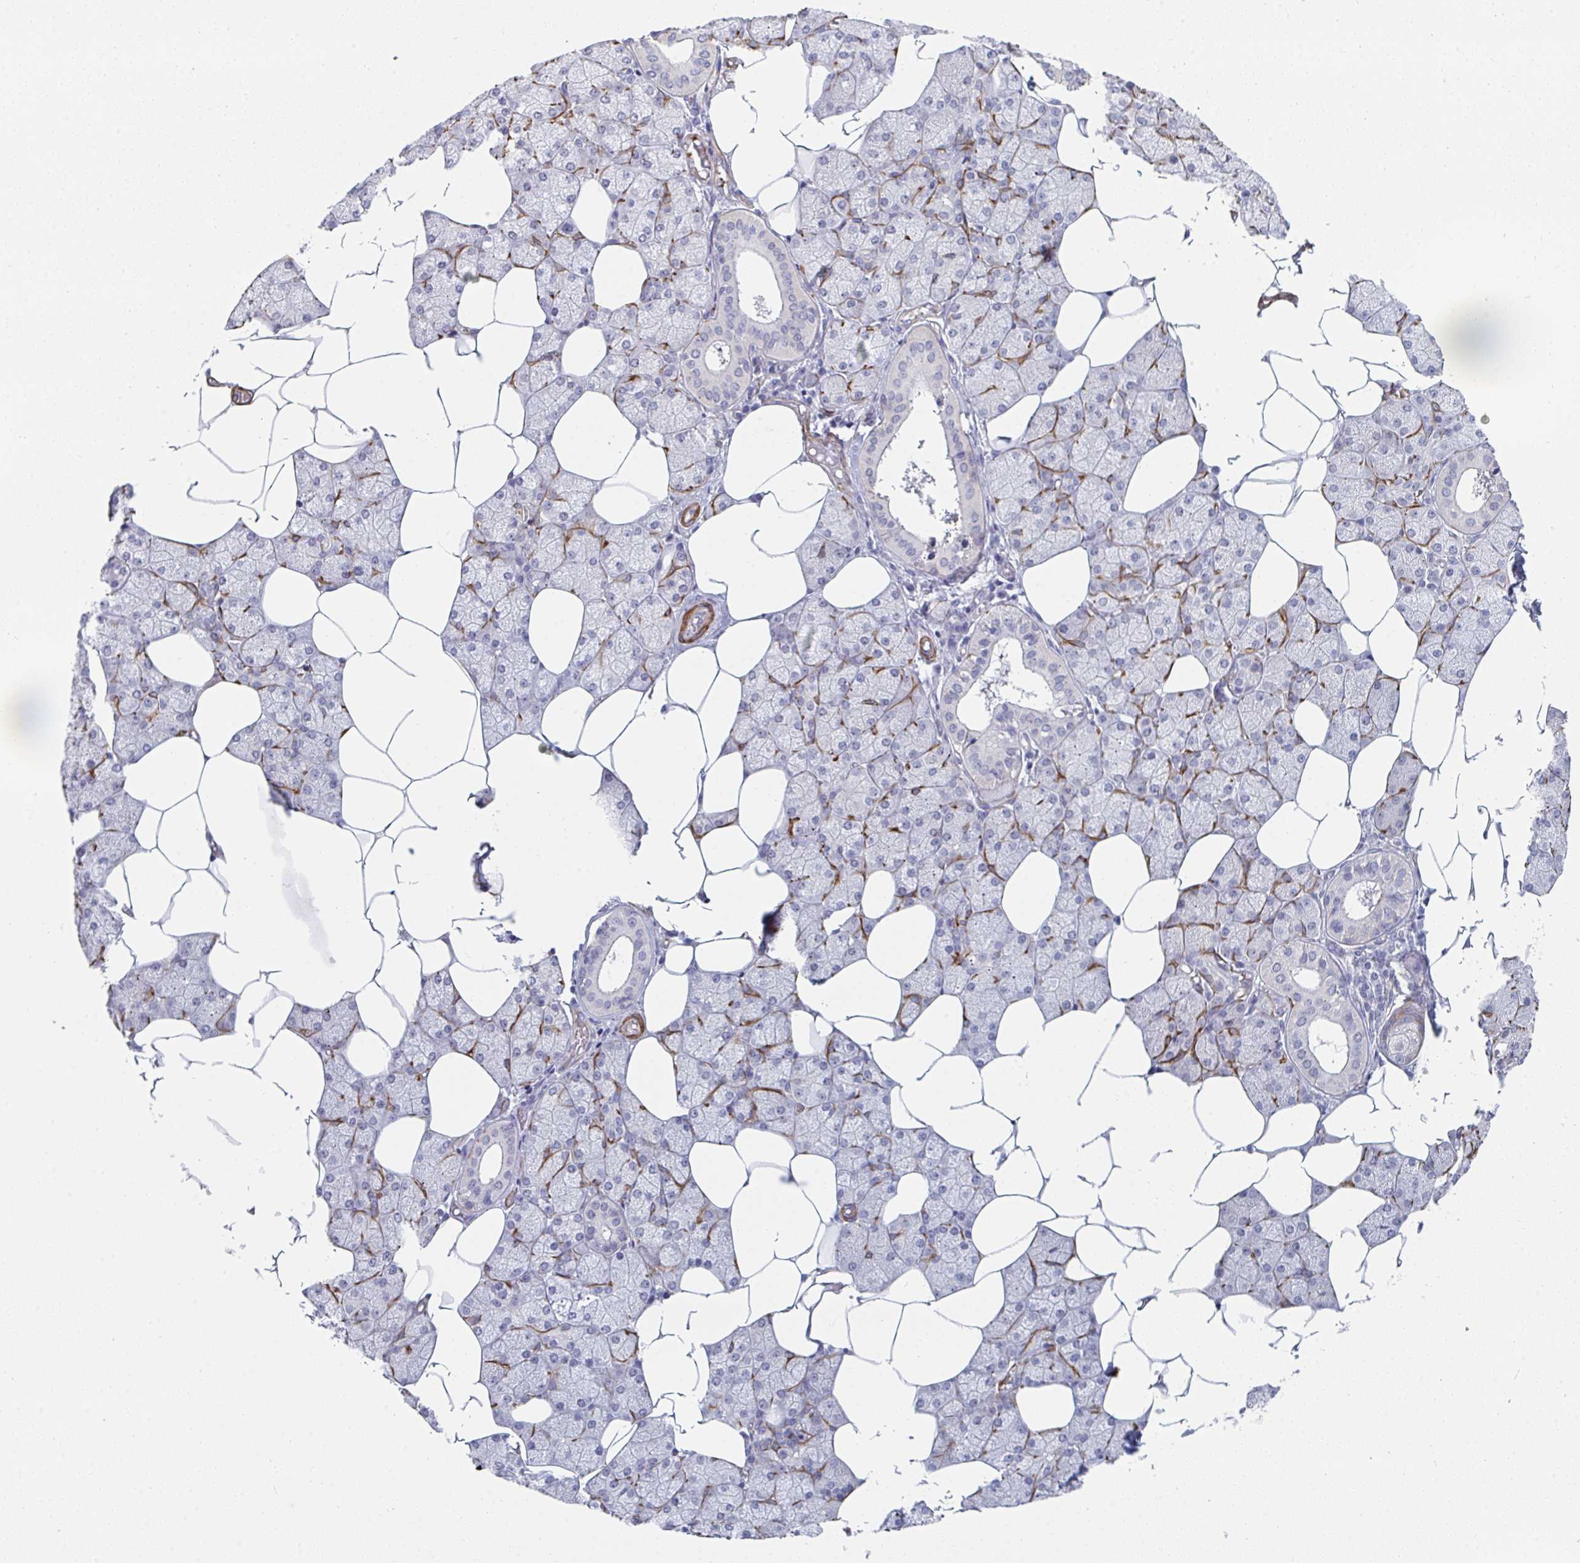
{"staining": {"intensity": "negative", "quantity": "none", "location": "none"}, "tissue": "salivary gland", "cell_type": "Glandular cells", "image_type": "normal", "snomed": [{"axis": "morphology", "description": "Normal tissue, NOS"}, {"axis": "topography", "description": "Salivary gland"}], "caption": "Immunohistochemistry (IHC) of normal human salivary gland shows no staining in glandular cells. (DAB immunohistochemistry, high magnification).", "gene": "NEURL4", "patient": {"sex": "female", "age": 43}}